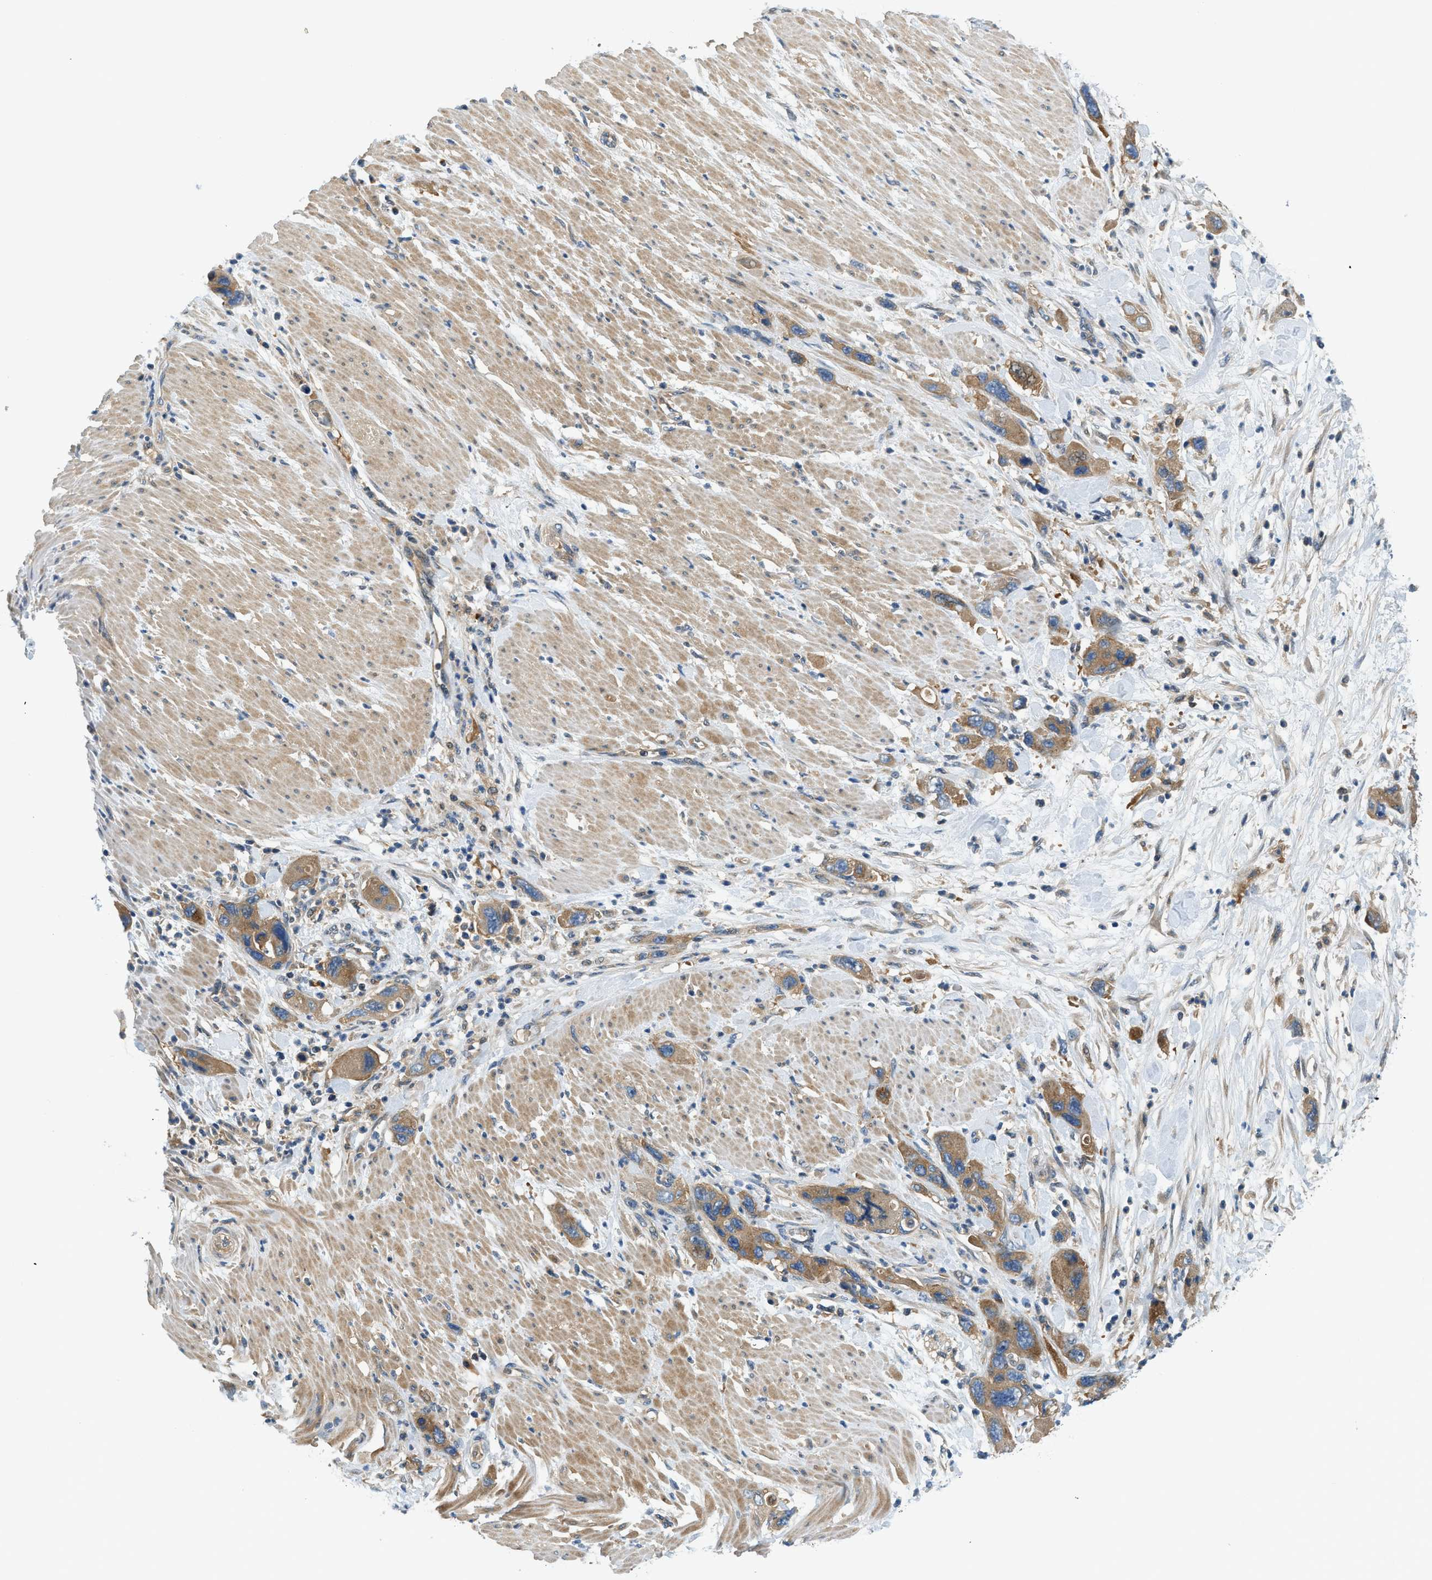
{"staining": {"intensity": "moderate", "quantity": ">75%", "location": "cytoplasmic/membranous"}, "tissue": "pancreatic cancer", "cell_type": "Tumor cells", "image_type": "cancer", "snomed": [{"axis": "morphology", "description": "Normal tissue, NOS"}, {"axis": "morphology", "description": "Adenocarcinoma, NOS"}, {"axis": "topography", "description": "Pancreas"}], "caption": "Protein staining by immunohistochemistry (IHC) reveals moderate cytoplasmic/membranous staining in approximately >75% of tumor cells in adenocarcinoma (pancreatic).", "gene": "KCNK1", "patient": {"sex": "female", "age": 71}}